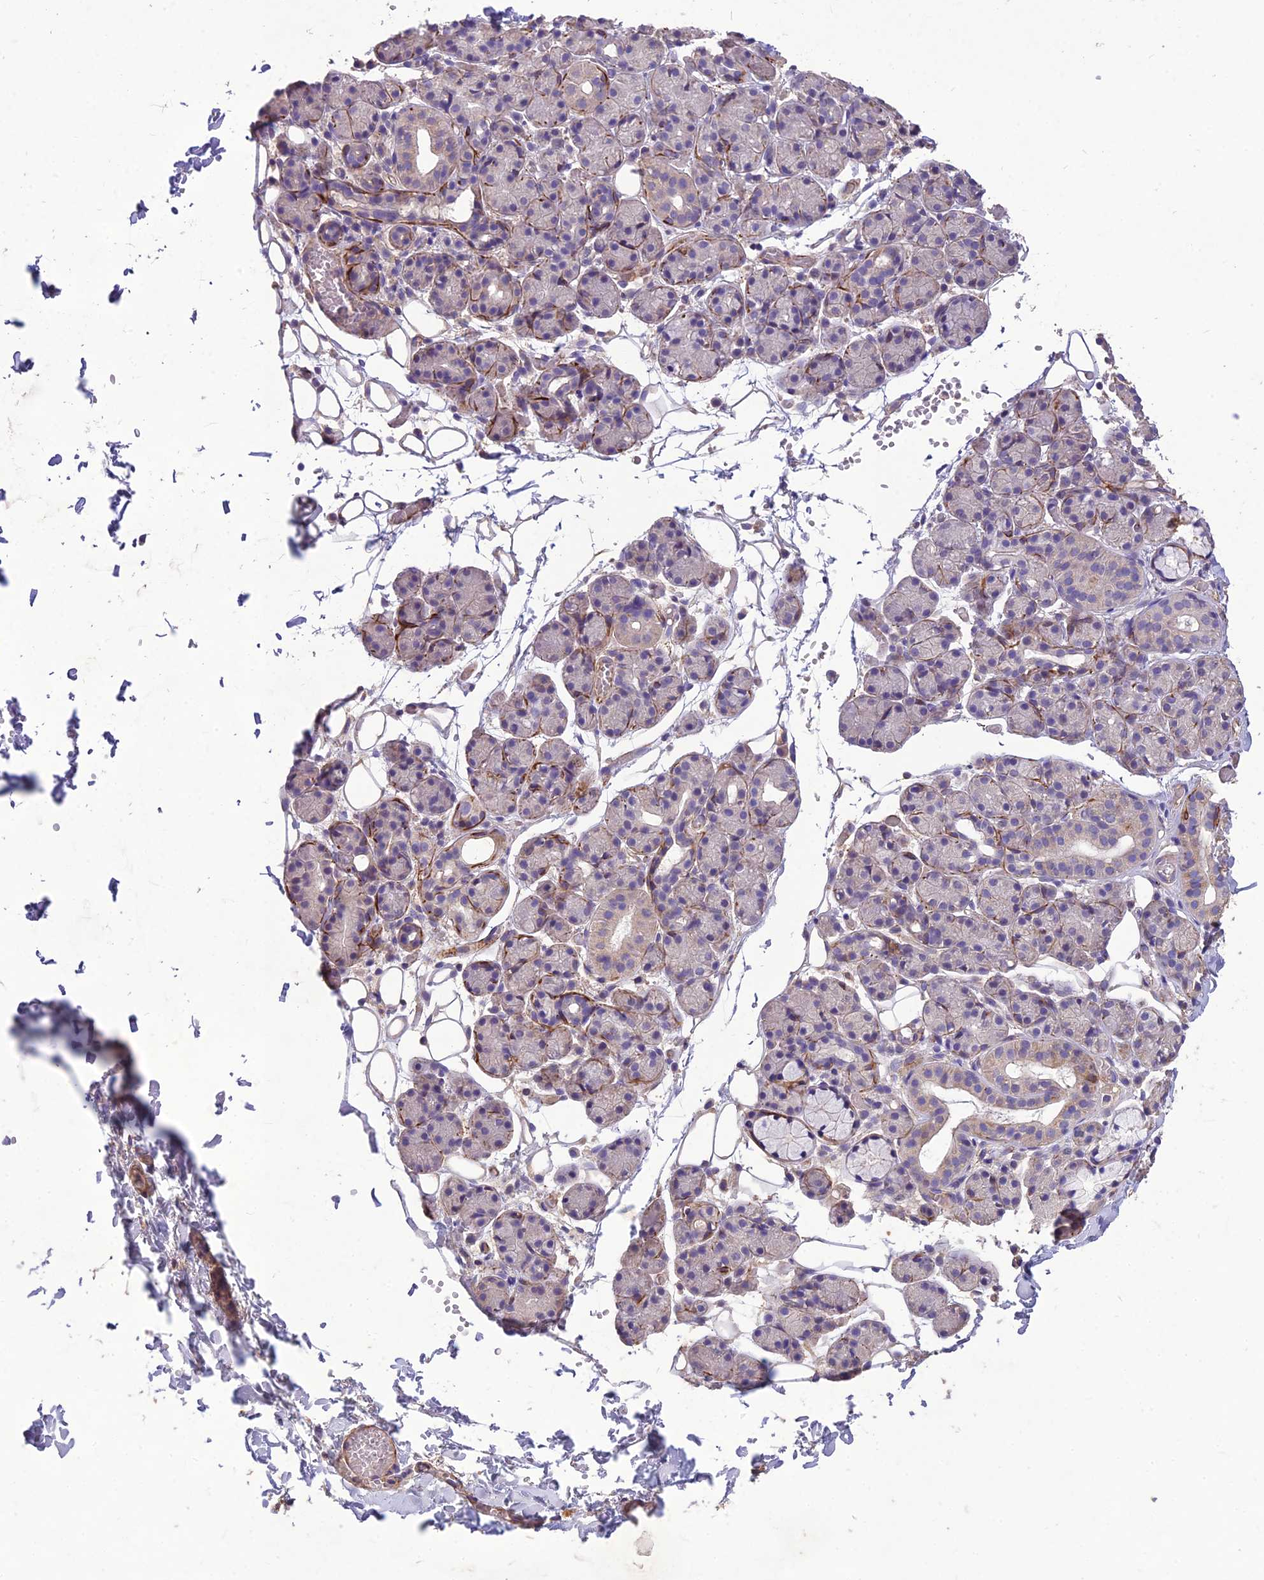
{"staining": {"intensity": "negative", "quantity": "none", "location": "none"}, "tissue": "salivary gland", "cell_type": "Glandular cells", "image_type": "normal", "snomed": [{"axis": "morphology", "description": "Normal tissue, NOS"}, {"axis": "topography", "description": "Salivary gland"}], "caption": "This image is of normal salivary gland stained with immunohistochemistry to label a protein in brown with the nuclei are counter-stained blue. There is no expression in glandular cells. (DAB immunohistochemistry with hematoxylin counter stain).", "gene": "CLUH", "patient": {"sex": "male", "age": 63}}